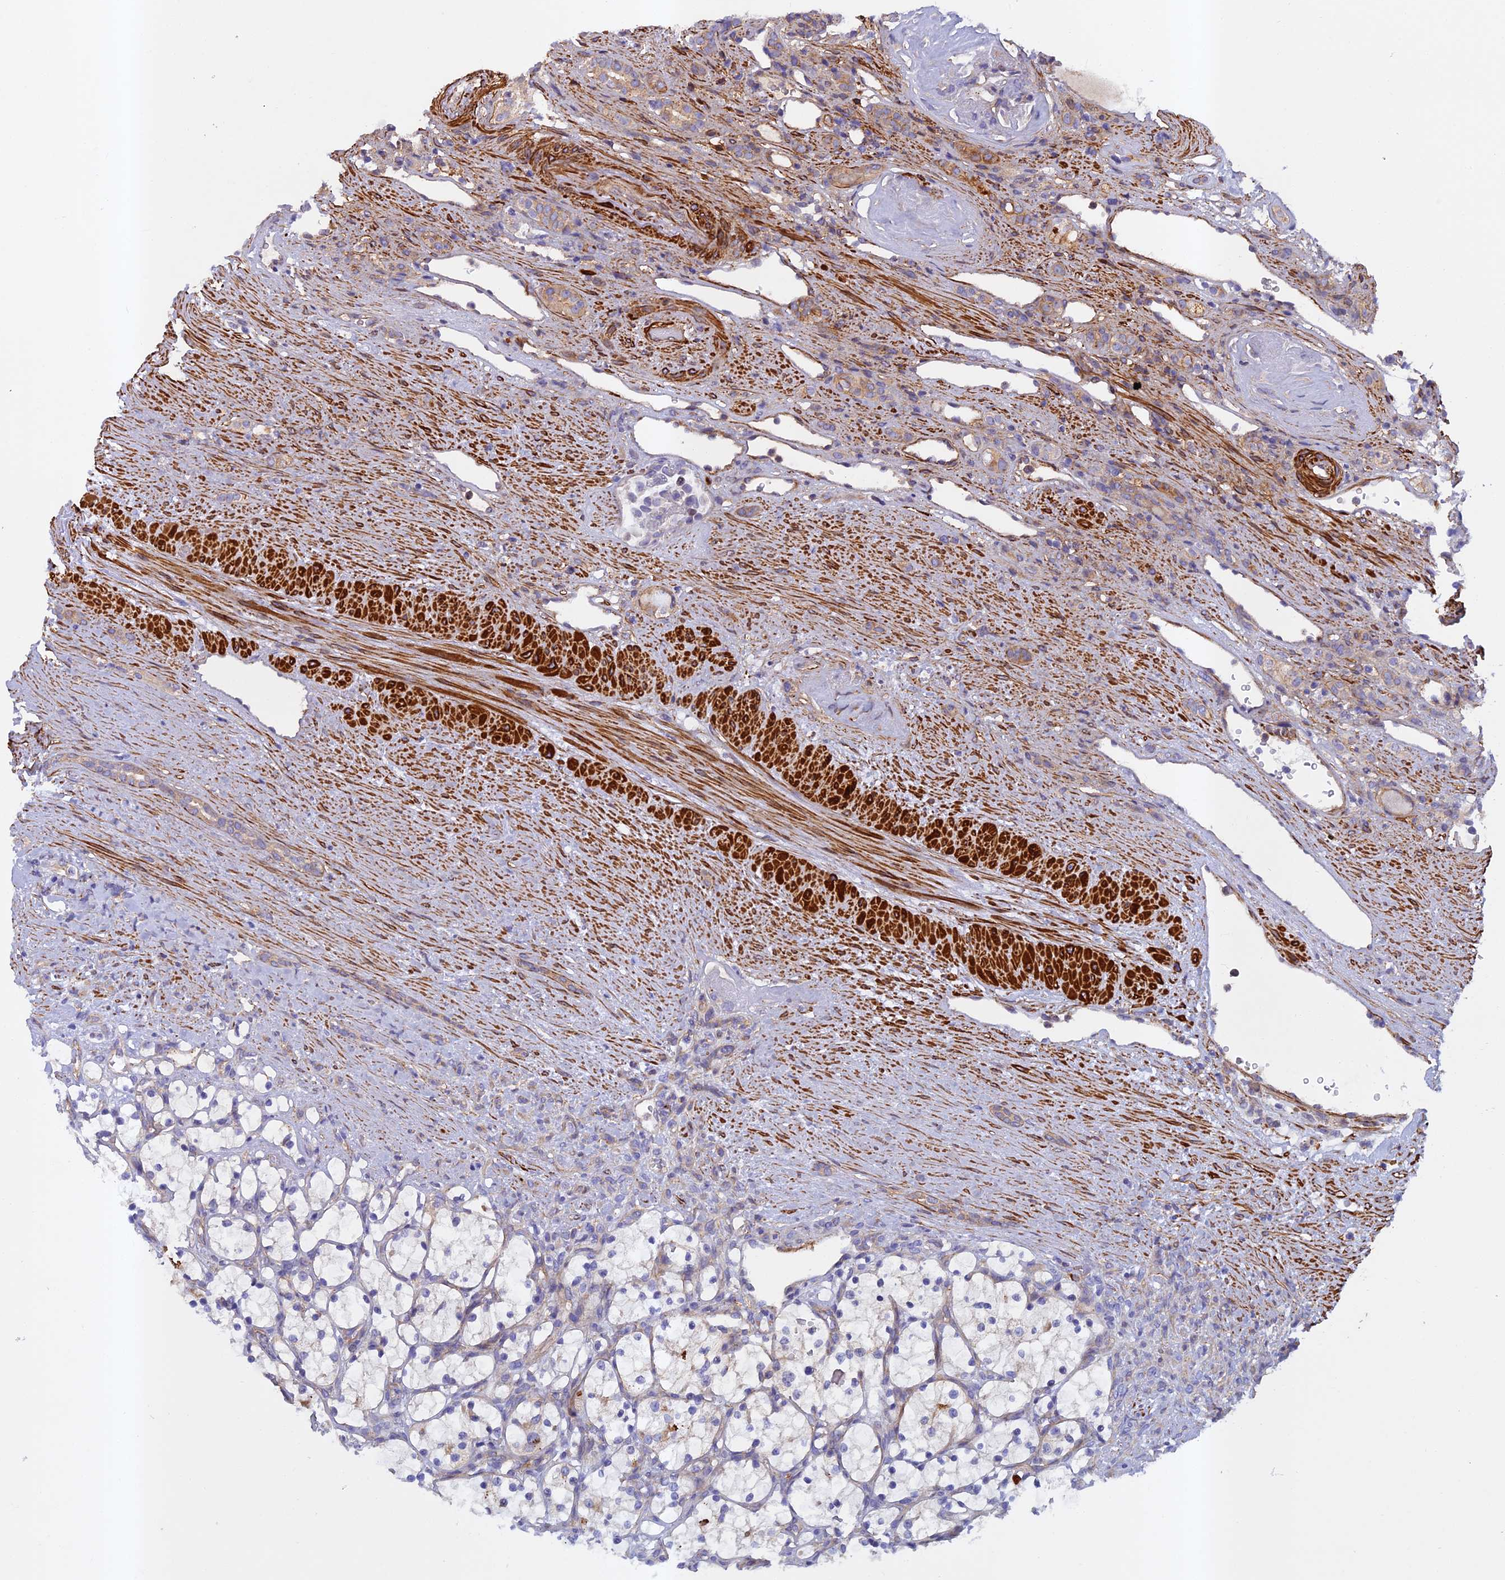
{"staining": {"intensity": "negative", "quantity": "none", "location": "none"}, "tissue": "renal cancer", "cell_type": "Tumor cells", "image_type": "cancer", "snomed": [{"axis": "morphology", "description": "Adenocarcinoma, NOS"}, {"axis": "topography", "description": "Kidney"}], "caption": "DAB (3,3'-diaminobenzidine) immunohistochemical staining of human renal cancer displays no significant positivity in tumor cells.", "gene": "RALGAPA2", "patient": {"sex": "female", "age": 69}}